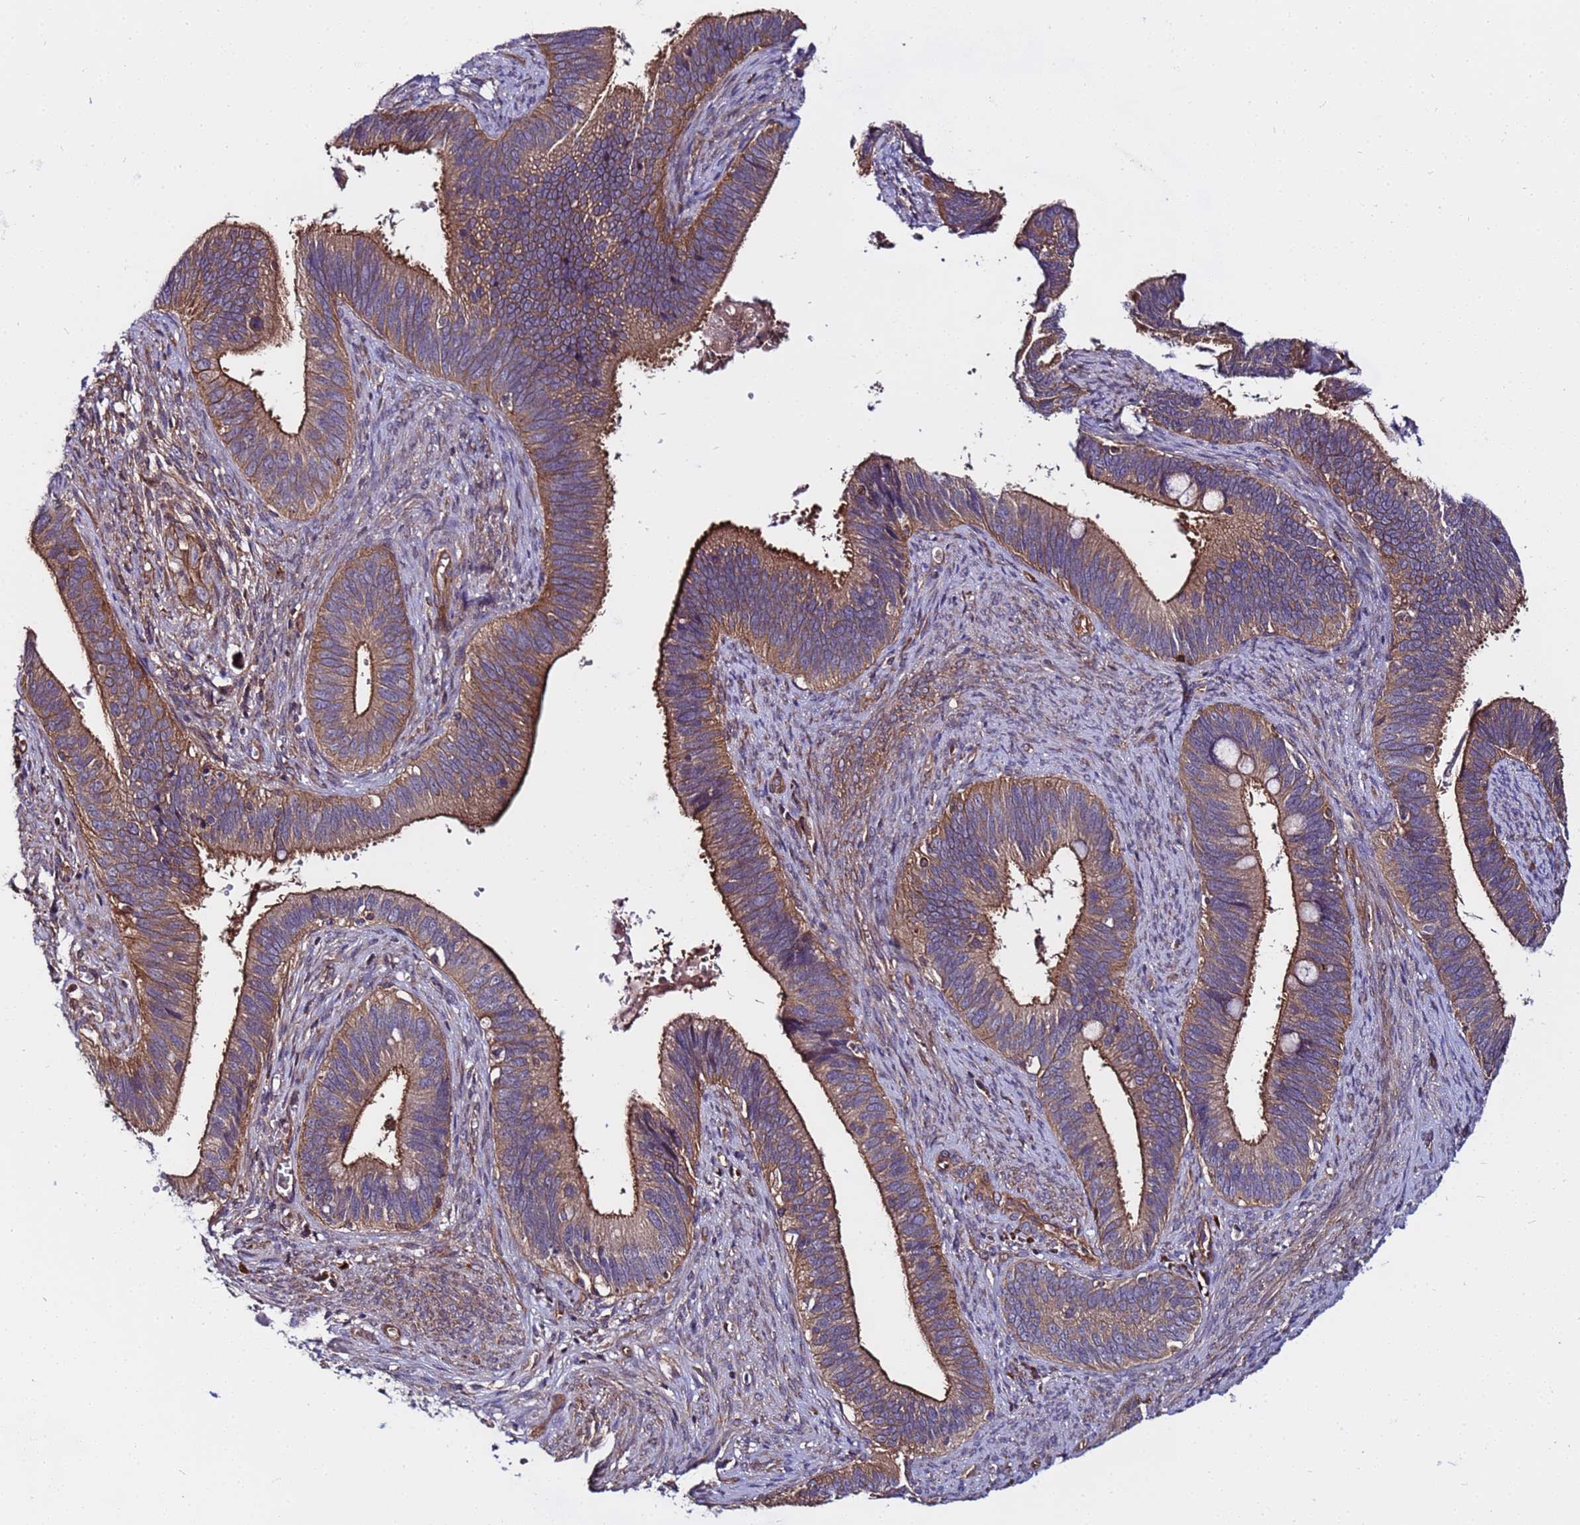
{"staining": {"intensity": "strong", "quantity": ">75%", "location": "cytoplasmic/membranous"}, "tissue": "cervical cancer", "cell_type": "Tumor cells", "image_type": "cancer", "snomed": [{"axis": "morphology", "description": "Adenocarcinoma, NOS"}, {"axis": "topography", "description": "Cervix"}], "caption": "Immunohistochemistry (IHC) image of human cervical cancer stained for a protein (brown), which displays high levels of strong cytoplasmic/membranous expression in approximately >75% of tumor cells.", "gene": "STK38", "patient": {"sex": "female", "age": 42}}